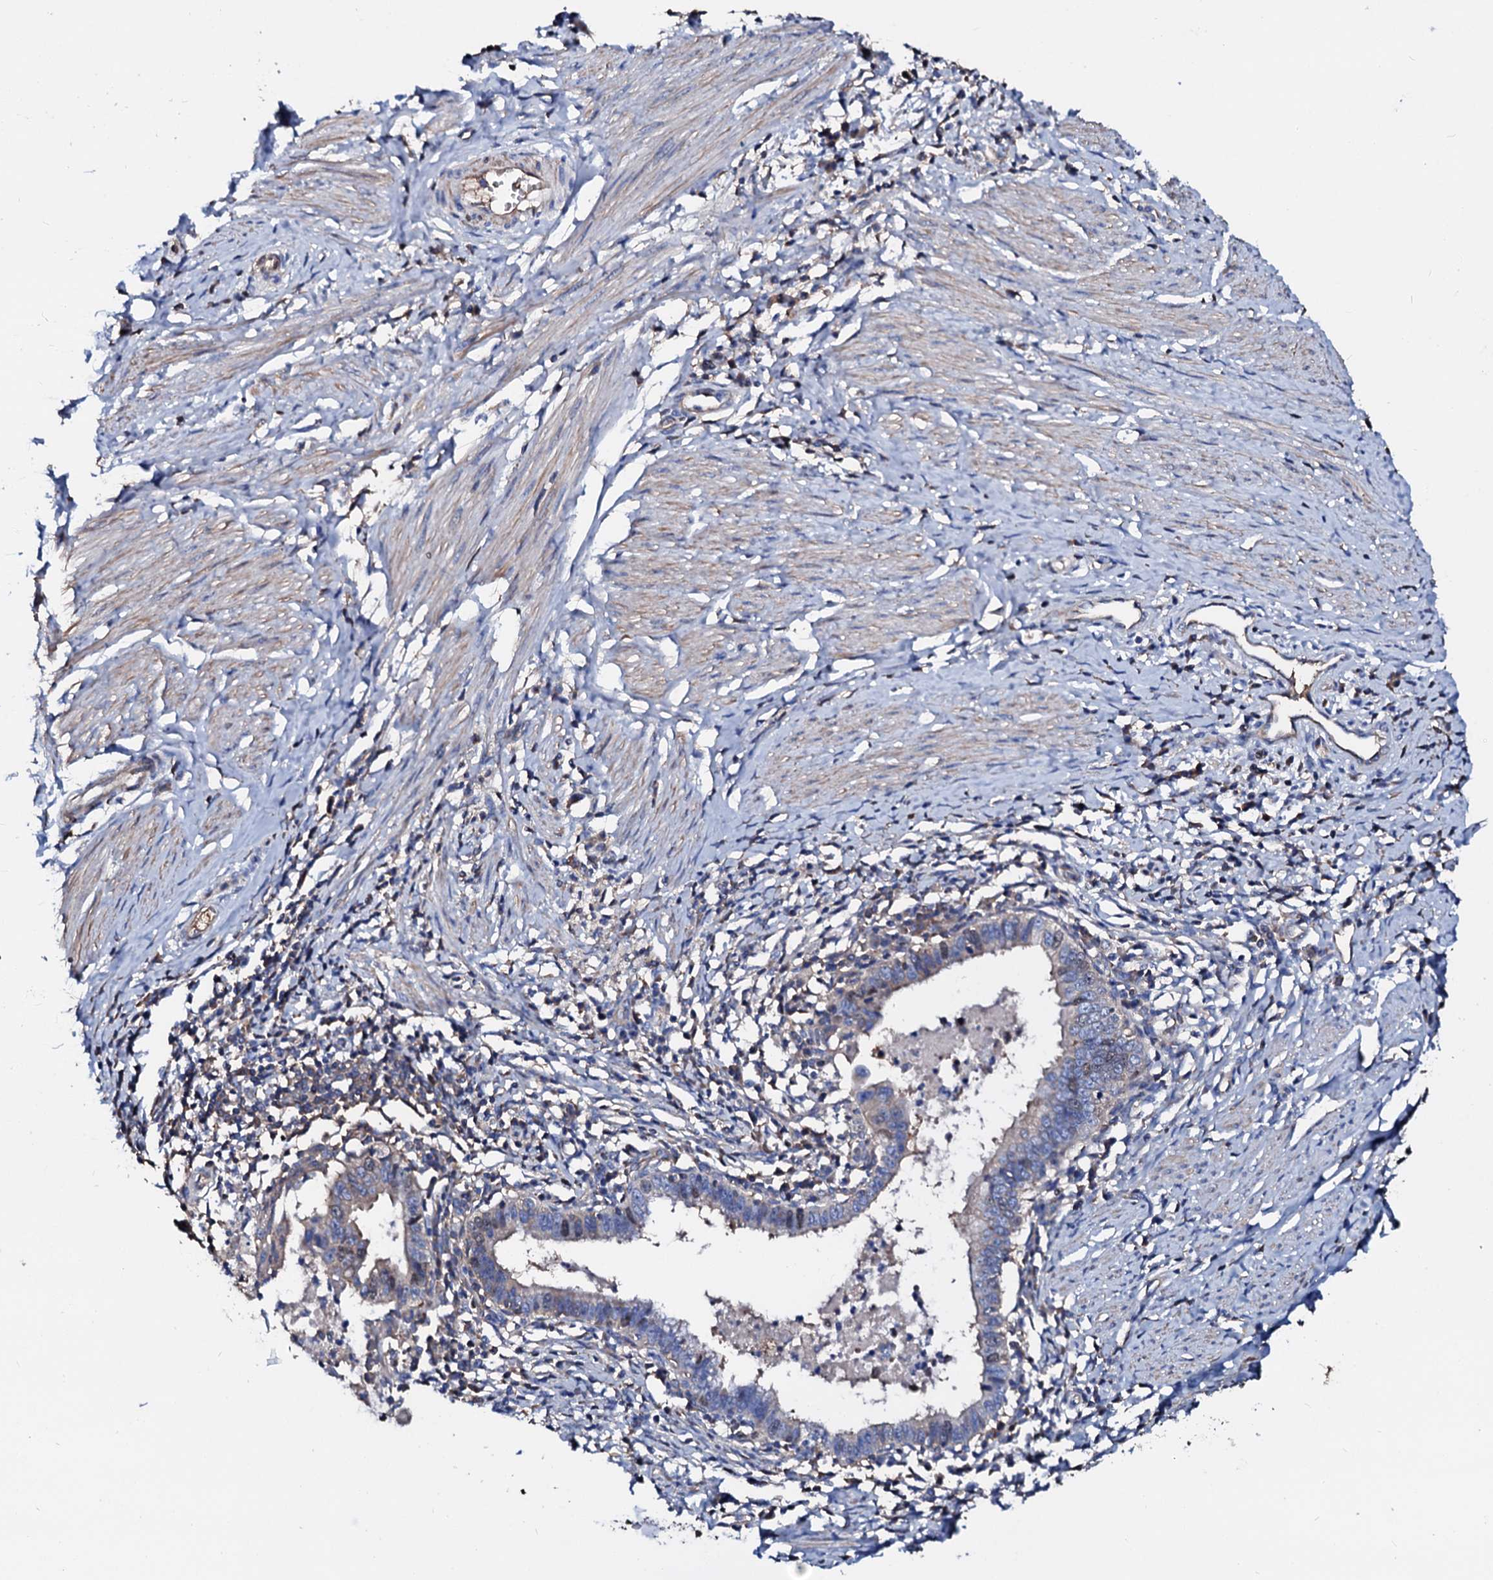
{"staining": {"intensity": "weak", "quantity": "<25%", "location": "cytoplasmic/membranous,nuclear"}, "tissue": "cervical cancer", "cell_type": "Tumor cells", "image_type": "cancer", "snomed": [{"axis": "morphology", "description": "Adenocarcinoma, NOS"}, {"axis": "topography", "description": "Cervix"}], "caption": "High magnification brightfield microscopy of cervical cancer (adenocarcinoma) stained with DAB (brown) and counterstained with hematoxylin (blue): tumor cells show no significant staining.", "gene": "CSKMT", "patient": {"sex": "female", "age": 36}}